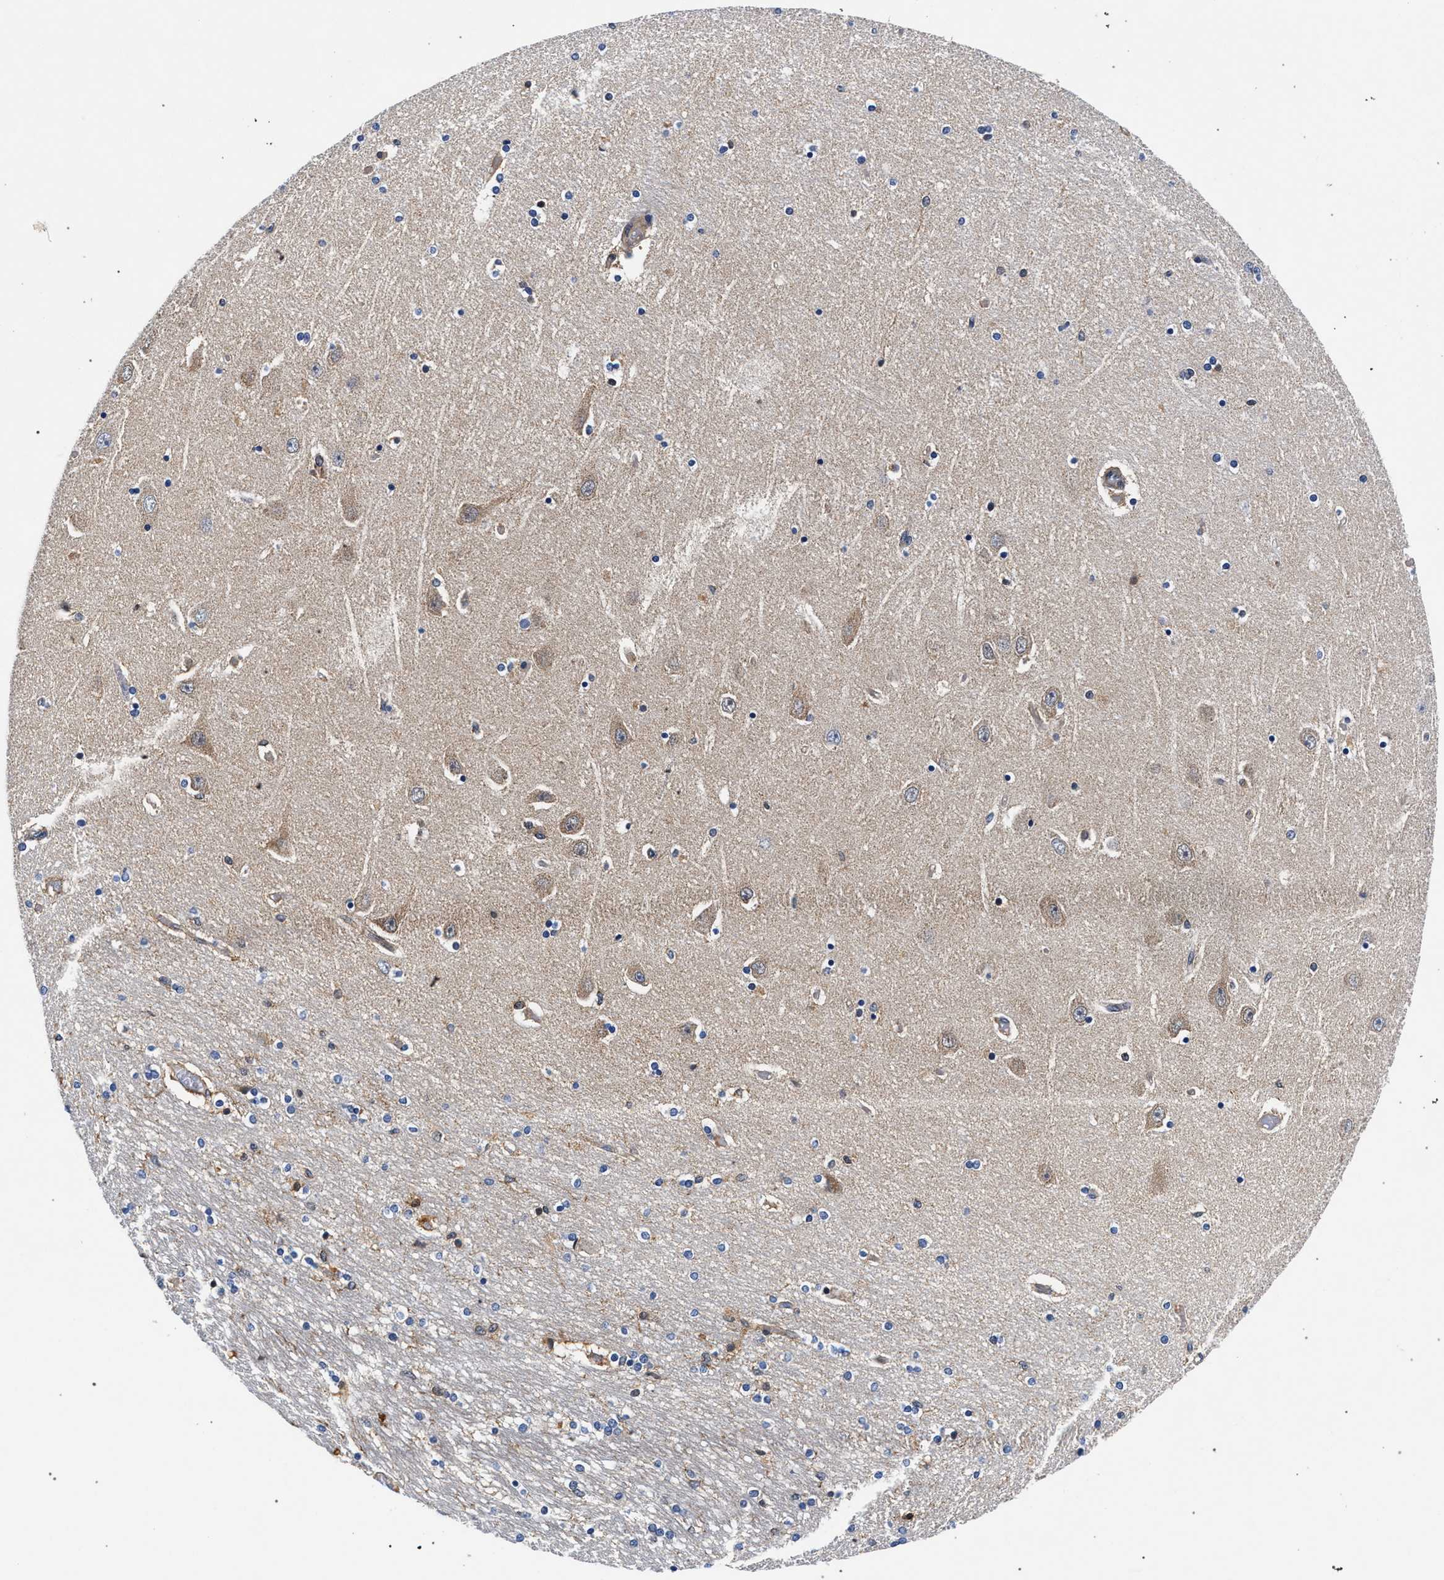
{"staining": {"intensity": "weak", "quantity": "<25%", "location": "cytoplasmic/membranous,nuclear"}, "tissue": "hippocampus", "cell_type": "Glial cells", "image_type": "normal", "snomed": [{"axis": "morphology", "description": "Normal tissue, NOS"}, {"axis": "topography", "description": "Hippocampus"}], "caption": "Glial cells show no significant expression in normal hippocampus.", "gene": "LASP1", "patient": {"sex": "female", "age": 54}}